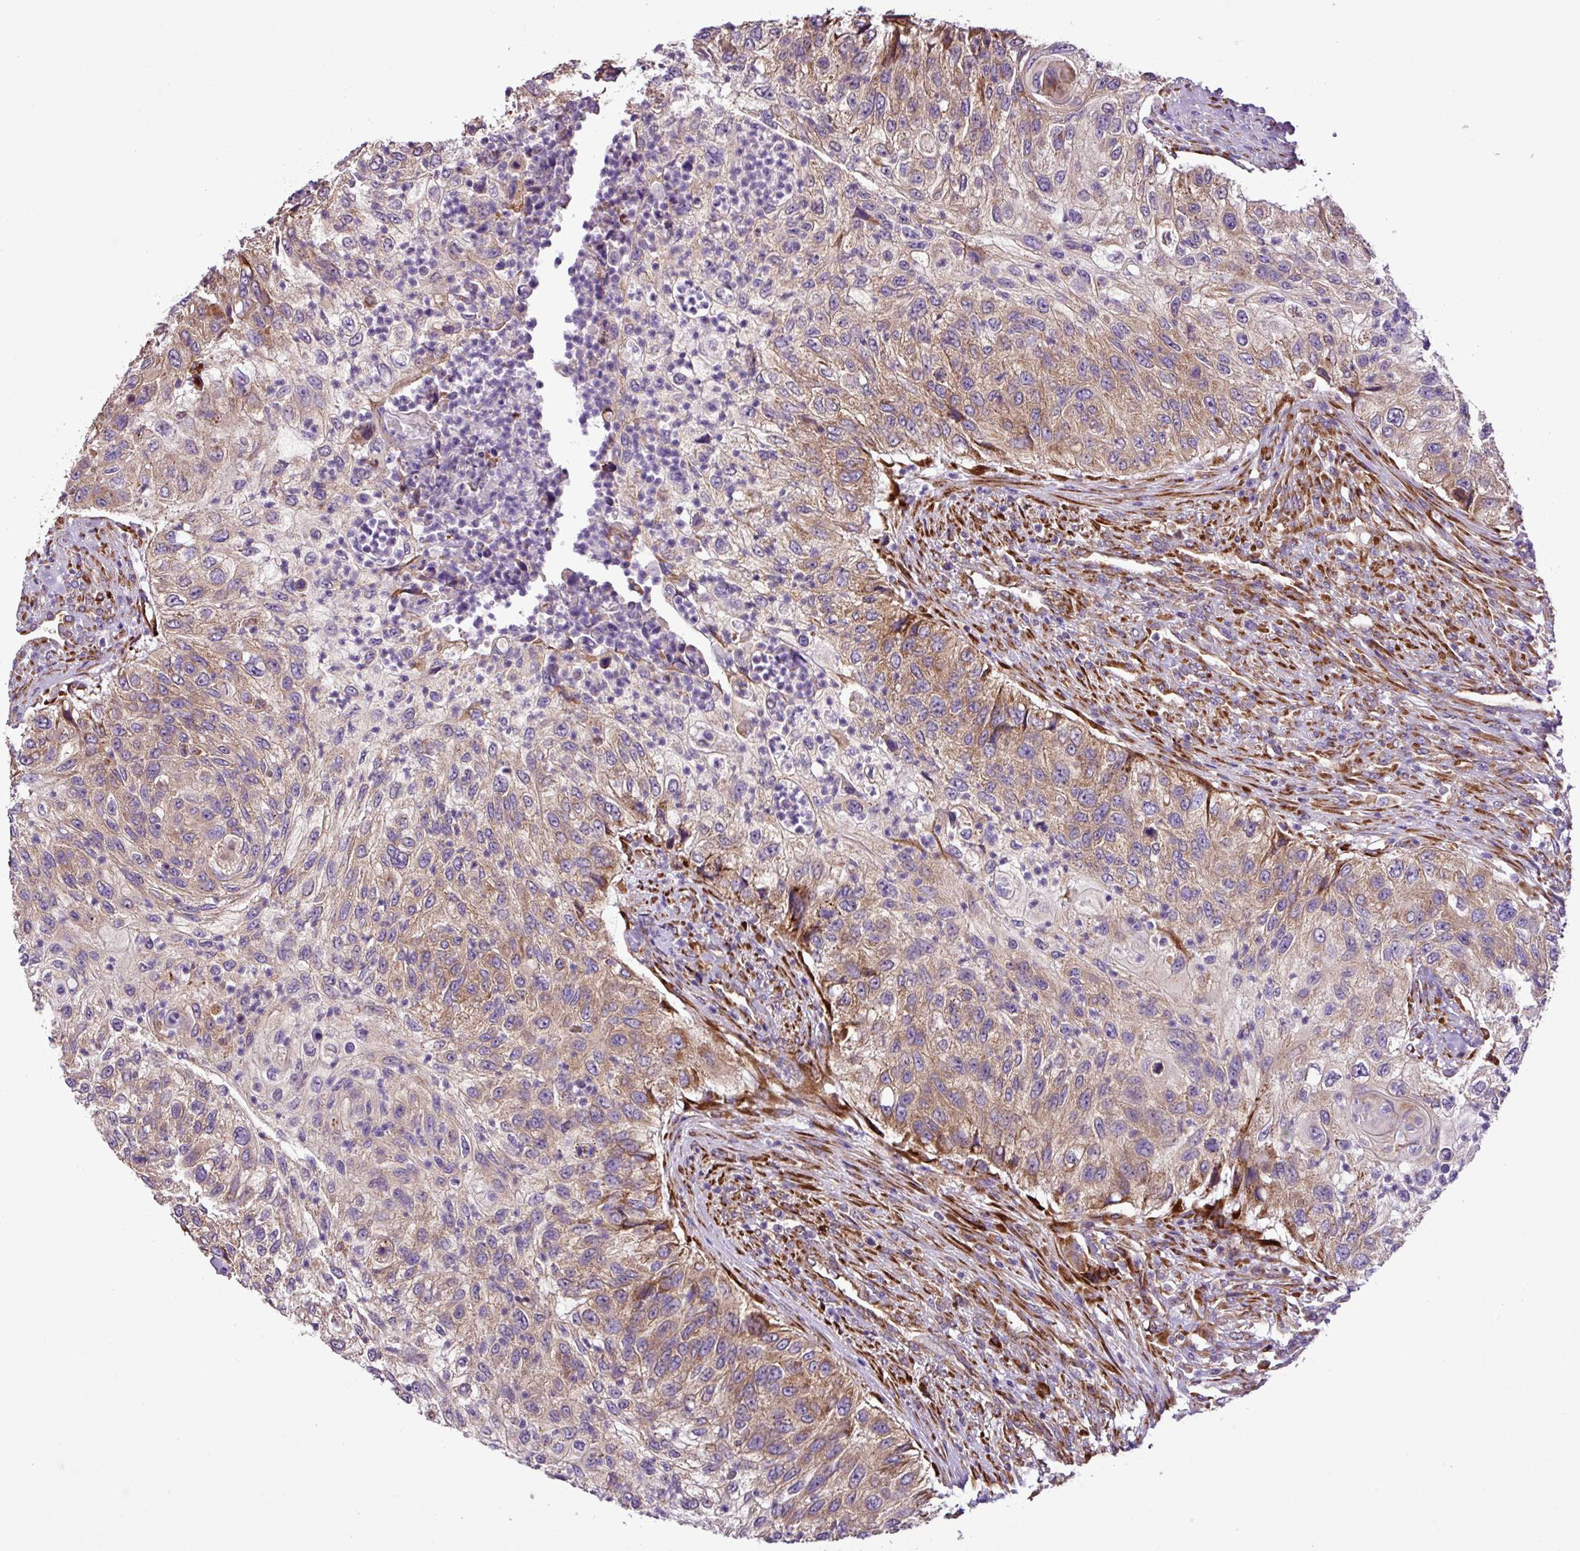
{"staining": {"intensity": "moderate", "quantity": "25%-75%", "location": "cytoplasmic/membranous"}, "tissue": "urothelial cancer", "cell_type": "Tumor cells", "image_type": "cancer", "snomed": [{"axis": "morphology", "description": "Urothelial carcinoma, High grade"}, {"axis": "topography", "description": "Urinary bladder"}], "caption": "This is an image of immunohistochemistry staining of urothelial cancer, which shows moderate positivity in the cytoplasmic/membranous of tumor cells.", "gene": "RPL13", "patient": {"sex": "female", "age": 60}}